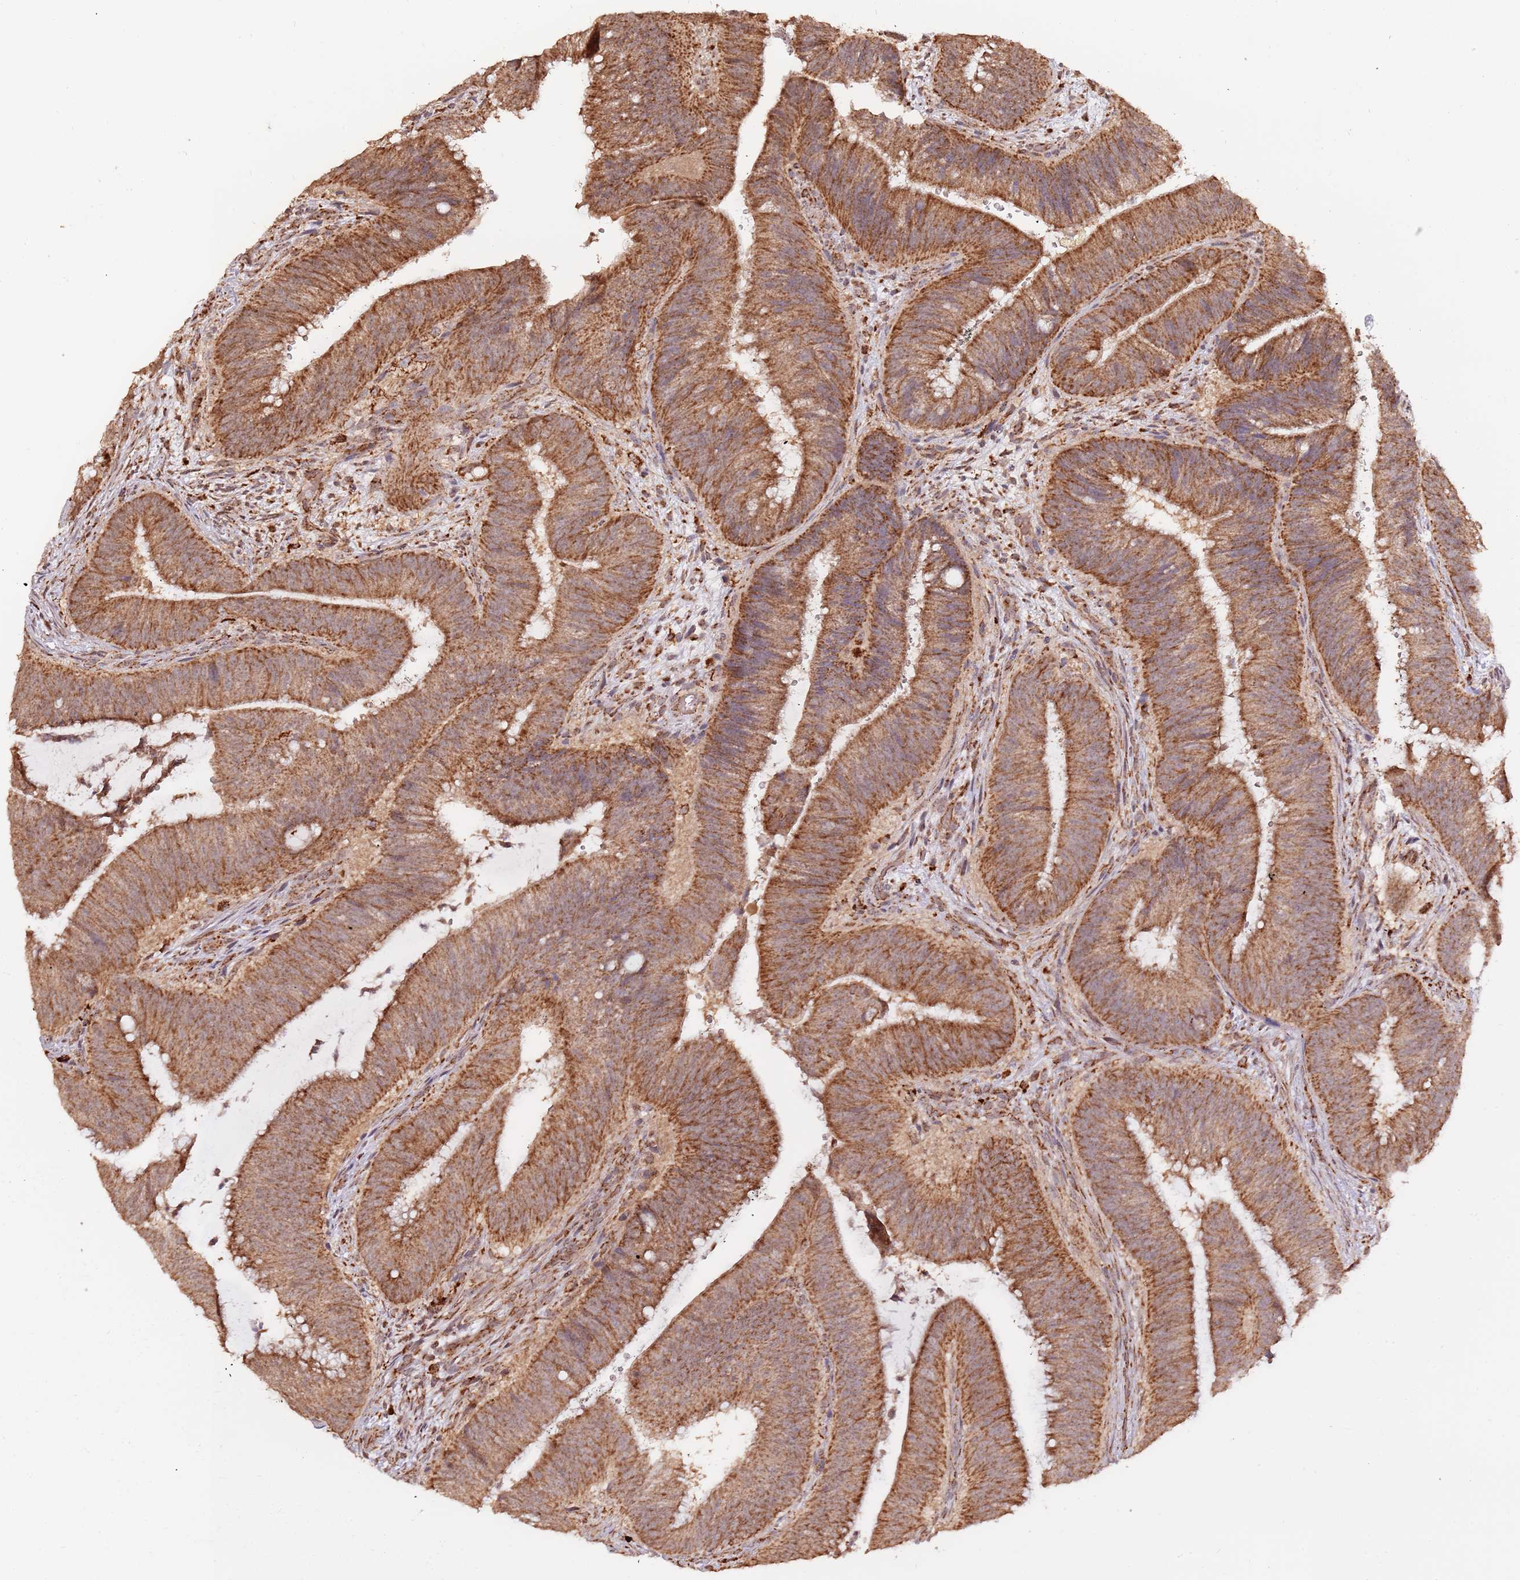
{"staining": {"intensity": "strong", "quantity": ">75%", "location": "cytoplasmic/membranous"}, "tissue": "colorectal cancer", "cell_type": "Tumor cells", "image_type": "cancer", "snomed": [{"axis": "morphology", "description": "Adenocarcinoma, NOS"}, {"axis": "topography", "description": "Colon"}], "caption": "Colorectal cancer (adenocarcinoma) stained for a protein shows strong cytoplasmic/membranous positivity in tumor cells.", "gene": "IL17RD", "patient": {"sex": "female", "age": 43}}